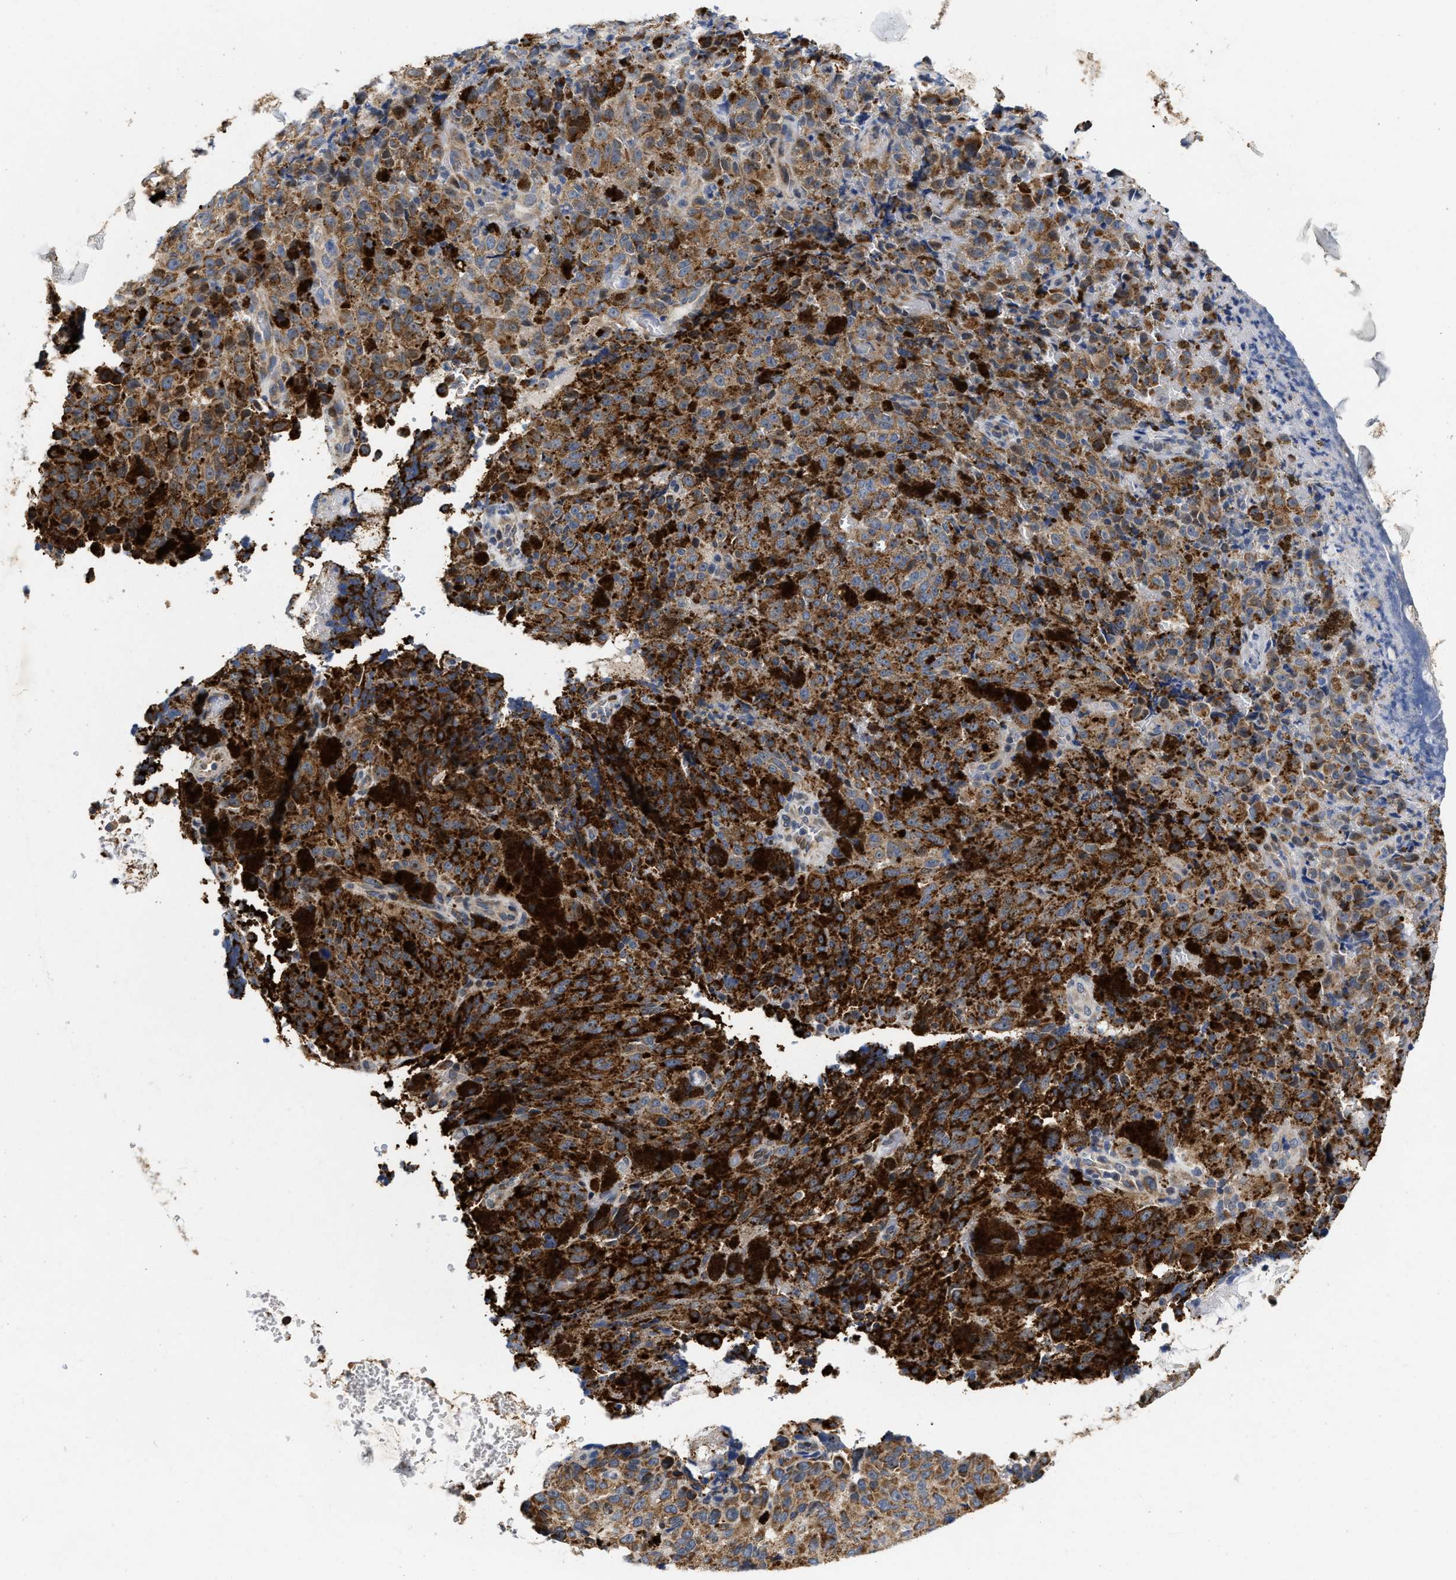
{"staining": {"intensity": "moderate", "quantity": ">75%", "location": "cytoplasmic/membranous"}, "tissue": "melanoma", "cell_type": "Tumor cells", "image_type": "cancer", "snomed": [{"axis": "morphology", "description": "Malignant melanoma, NOS"}, {"axis": "topography", "description": "Rectum"}], "caption": "Malignant melanoma stained with DAB immunohistochemistry reveals medium levels of moderate cytoplasmic/membranous staining in about >75% of tumor cells. Immunohistochemistry stains the protein in brown and the nuclei are stained blue.", "gene": "SCYL2", "patient": {"sex": "female", "age": 81}}